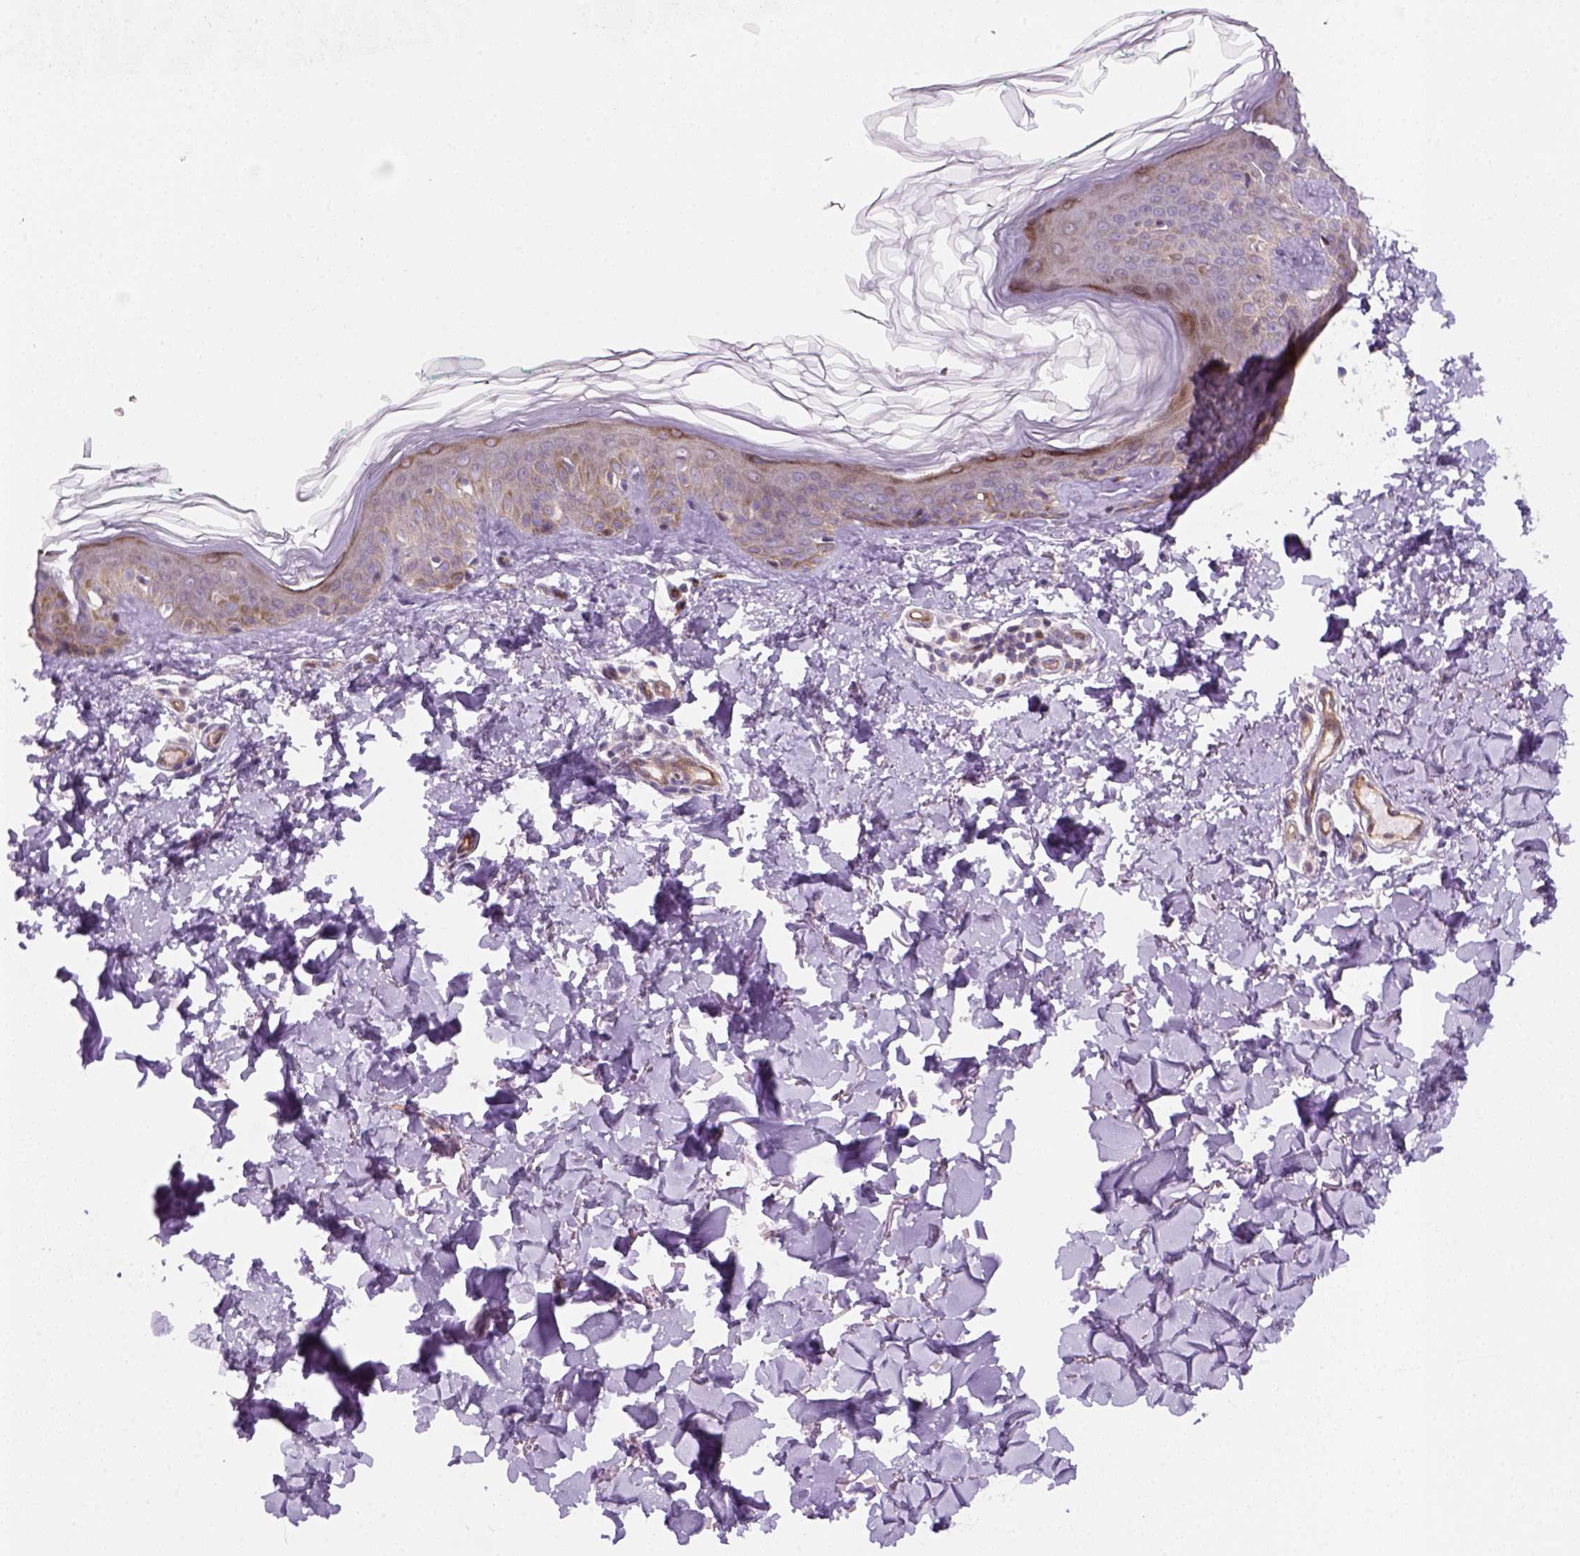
{"staining": {"intensity": "negative", "quantity": "none", "location": "none"}, "tissue": "skin", "cell_type": "Fibroblasts", "image_type": "normal", "snomed": [{"axis": "morphology", "description": "Normal tissue, NOS"}, {"axis": "topography", "description": "Skin"}, {"axis": "topography", "description": "Peripheral nerve tissue"}], "caption": "Immunohistochemistry of normal human skin shows no positivity in fibroblasts.", "gene": "VSTM5", "patient": {"sex": "female", "age": 45}}